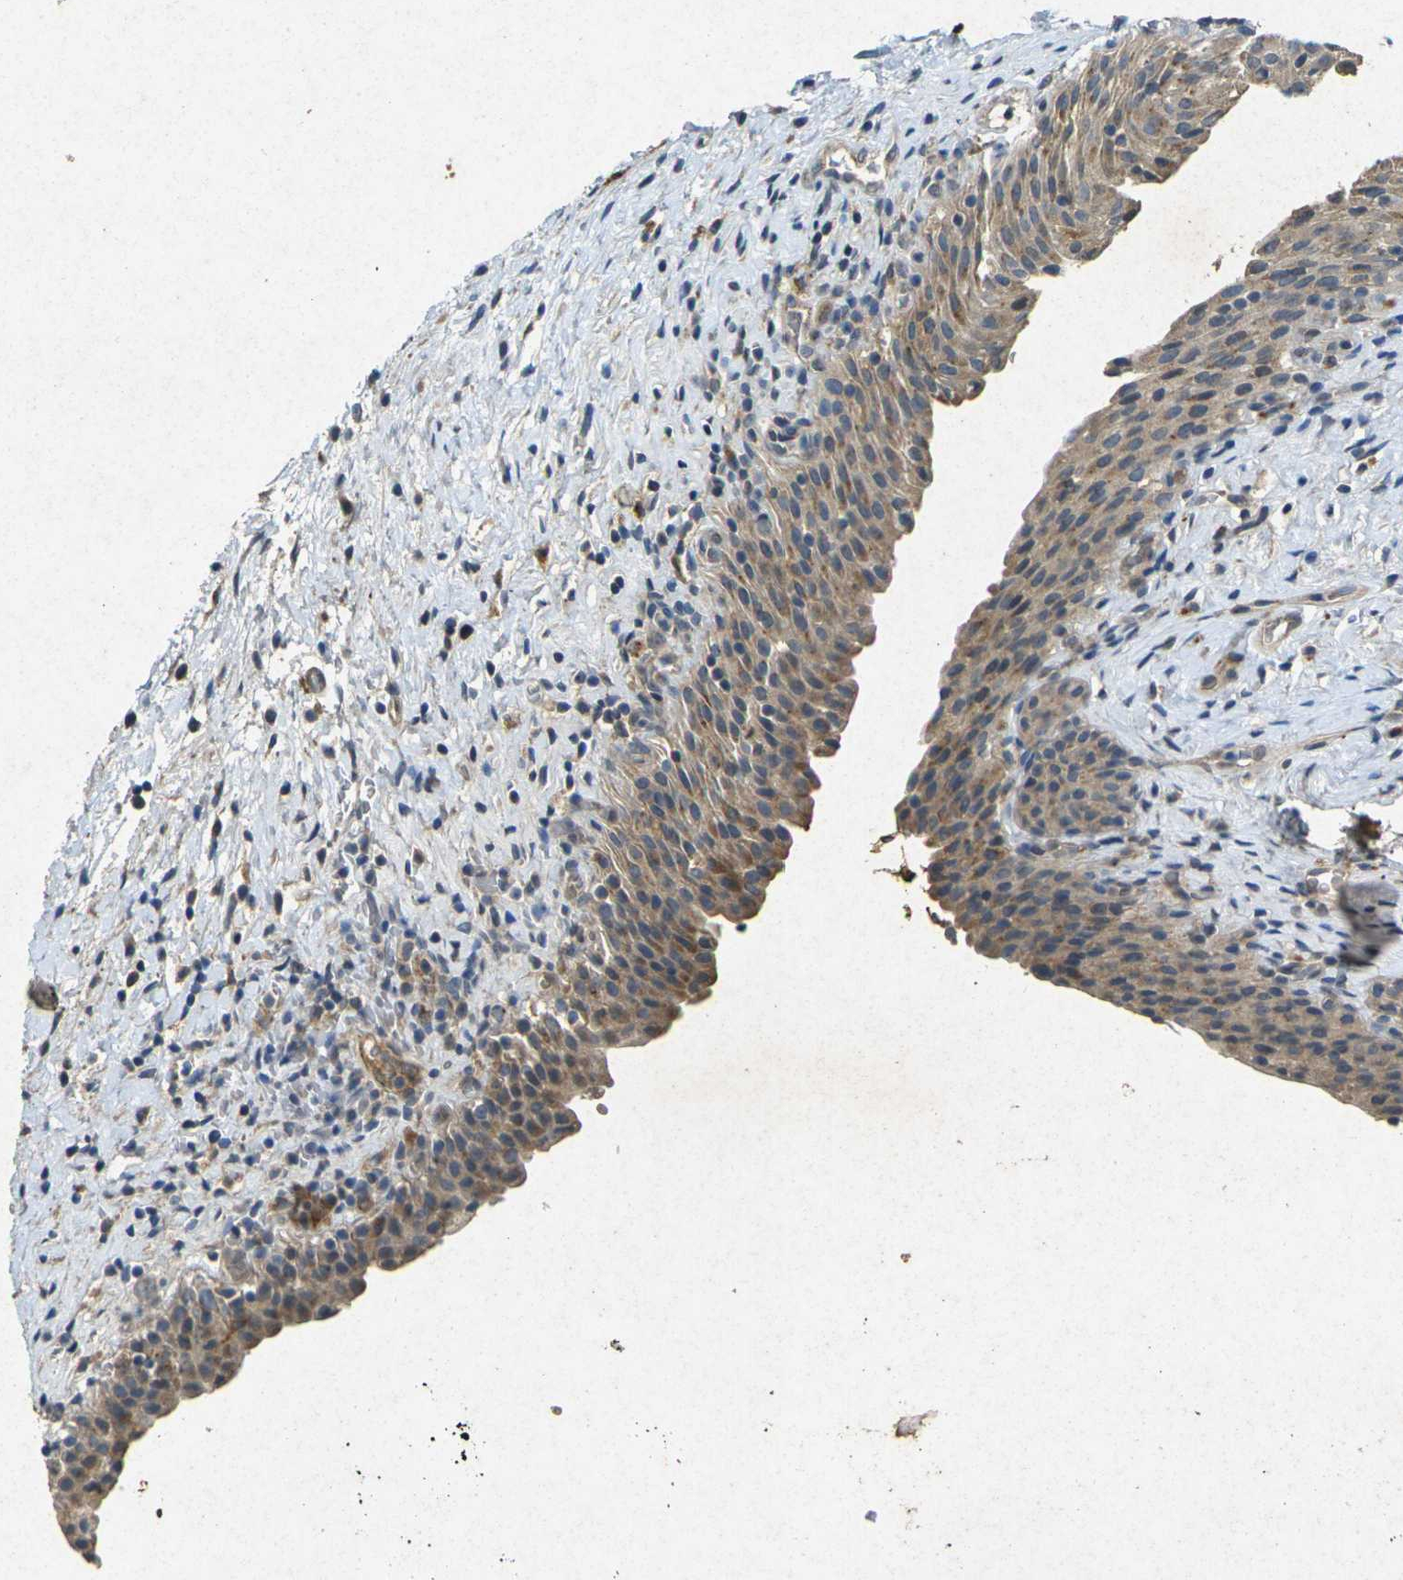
{"staining": {"intensity": "moderate", "quantity": ">75%", "location": "cytoplasmic/membranous"}, "tissue": "urinary bladder", "cell_type": "Urothelial cells", "image_type": "normal", "snomed": [{"axis": "morphology", "description": "Normal tissue, NOS"}, {"axis": "topography", "description": "Urinary bladder"}], "caption": "A photomicrograph of urinary bladder stained for a protein exhibits moderate cytoplasmic/membranous brown staining in urothelial cells.", "gene": "RGMA", "patient": {"sex": "male", "age": 51}}